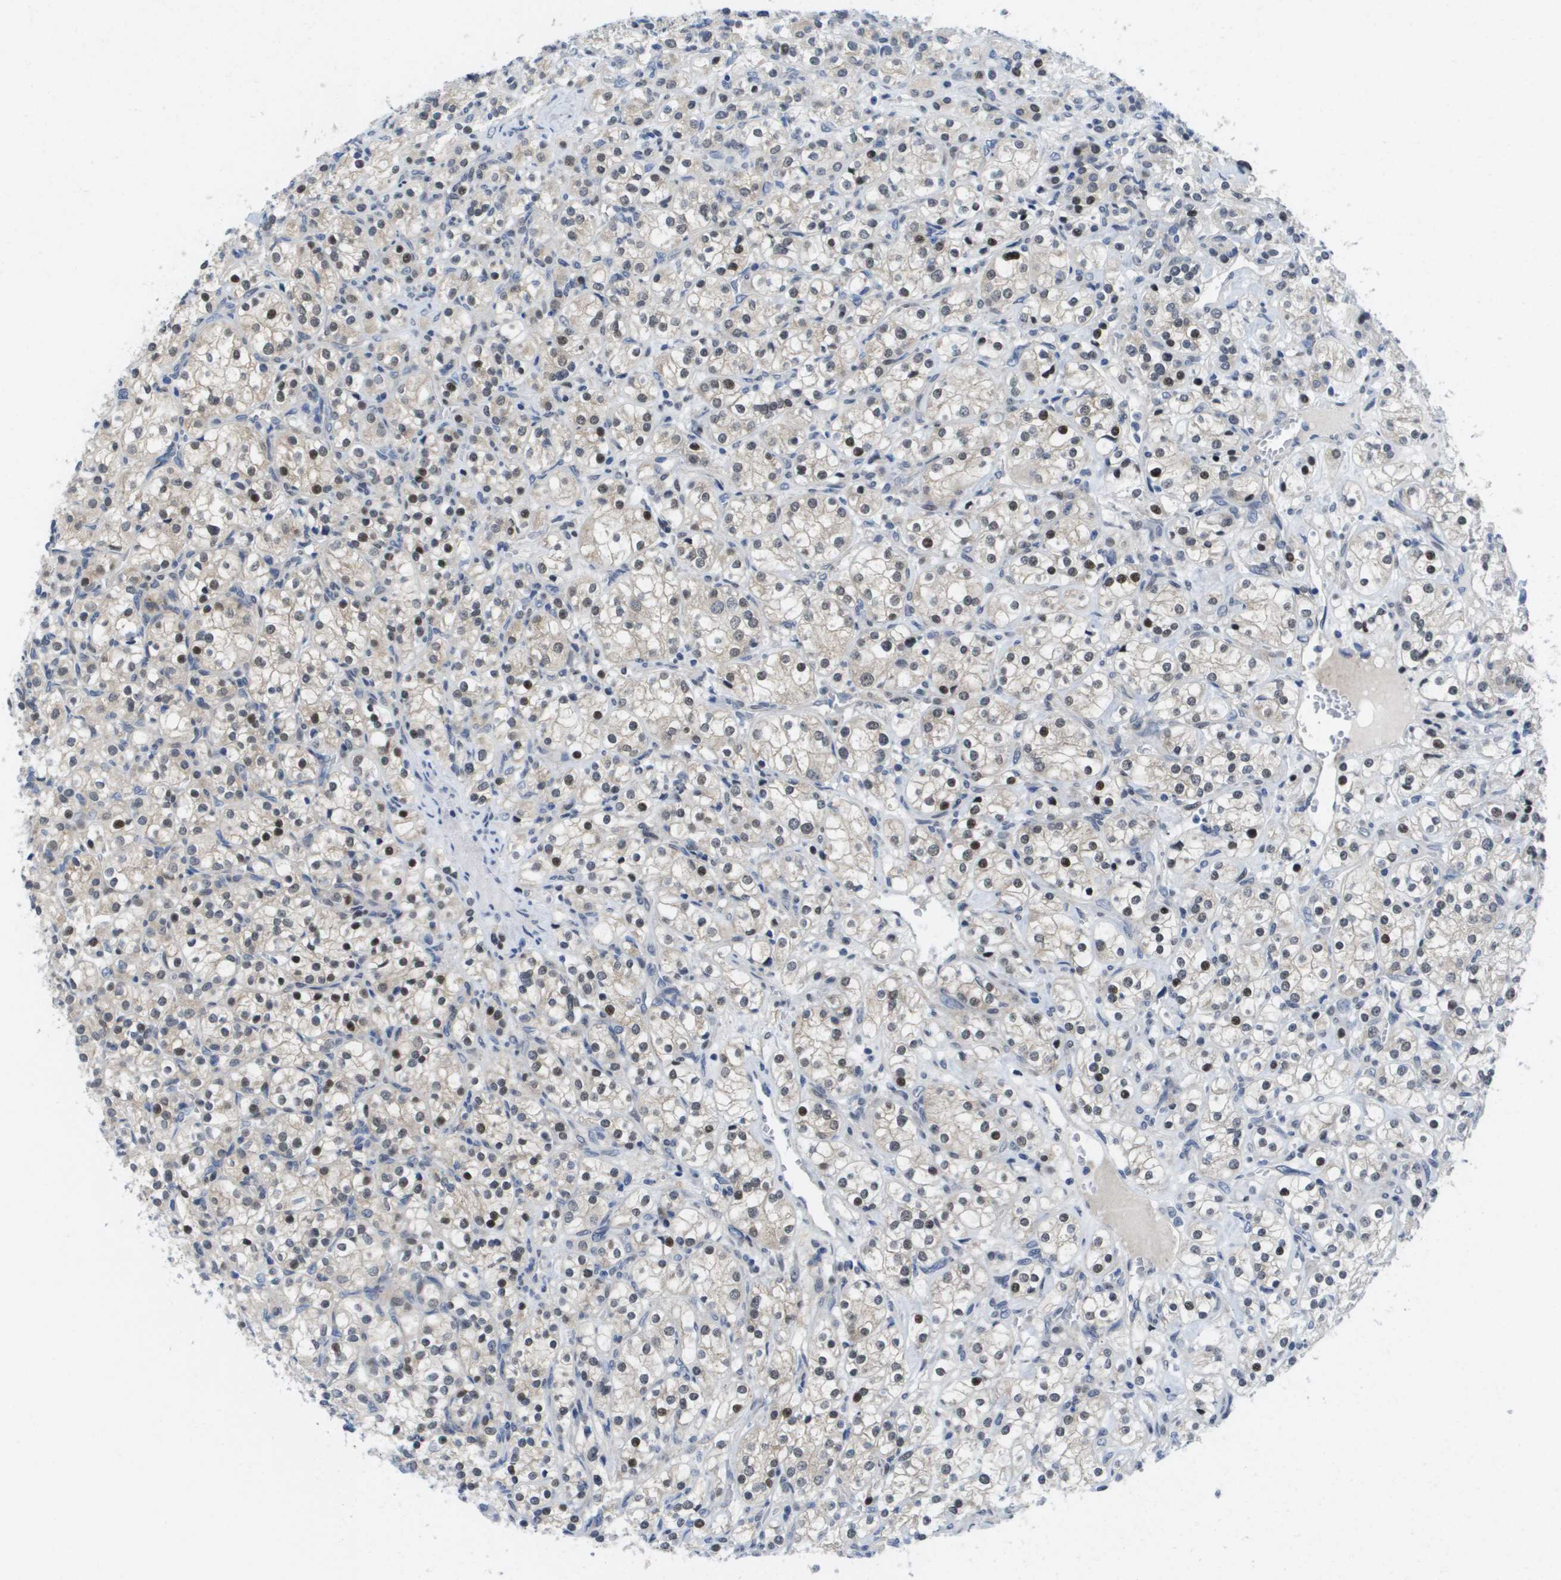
{"staining": {"intensity": "moderate", "quantity": "<25%", "location": "nuclear"}, "tissue": "renal cancer", "cell_type": "Tumor cells", "image_type": "cancer", "snomed": [{"axis": "morphology", "description": "Adenocarcinoma, NOS"}, {"axis": "topography", "description": "Kidney"}], "caption": "Immunohistochemistry of human renal cancer (adenocarcinoma) displays low levels of moderate nuclear positivity in about <25% of tumor cells.", "gene": "FKBP4", "patient": {"sex": "male", "age": 77}}